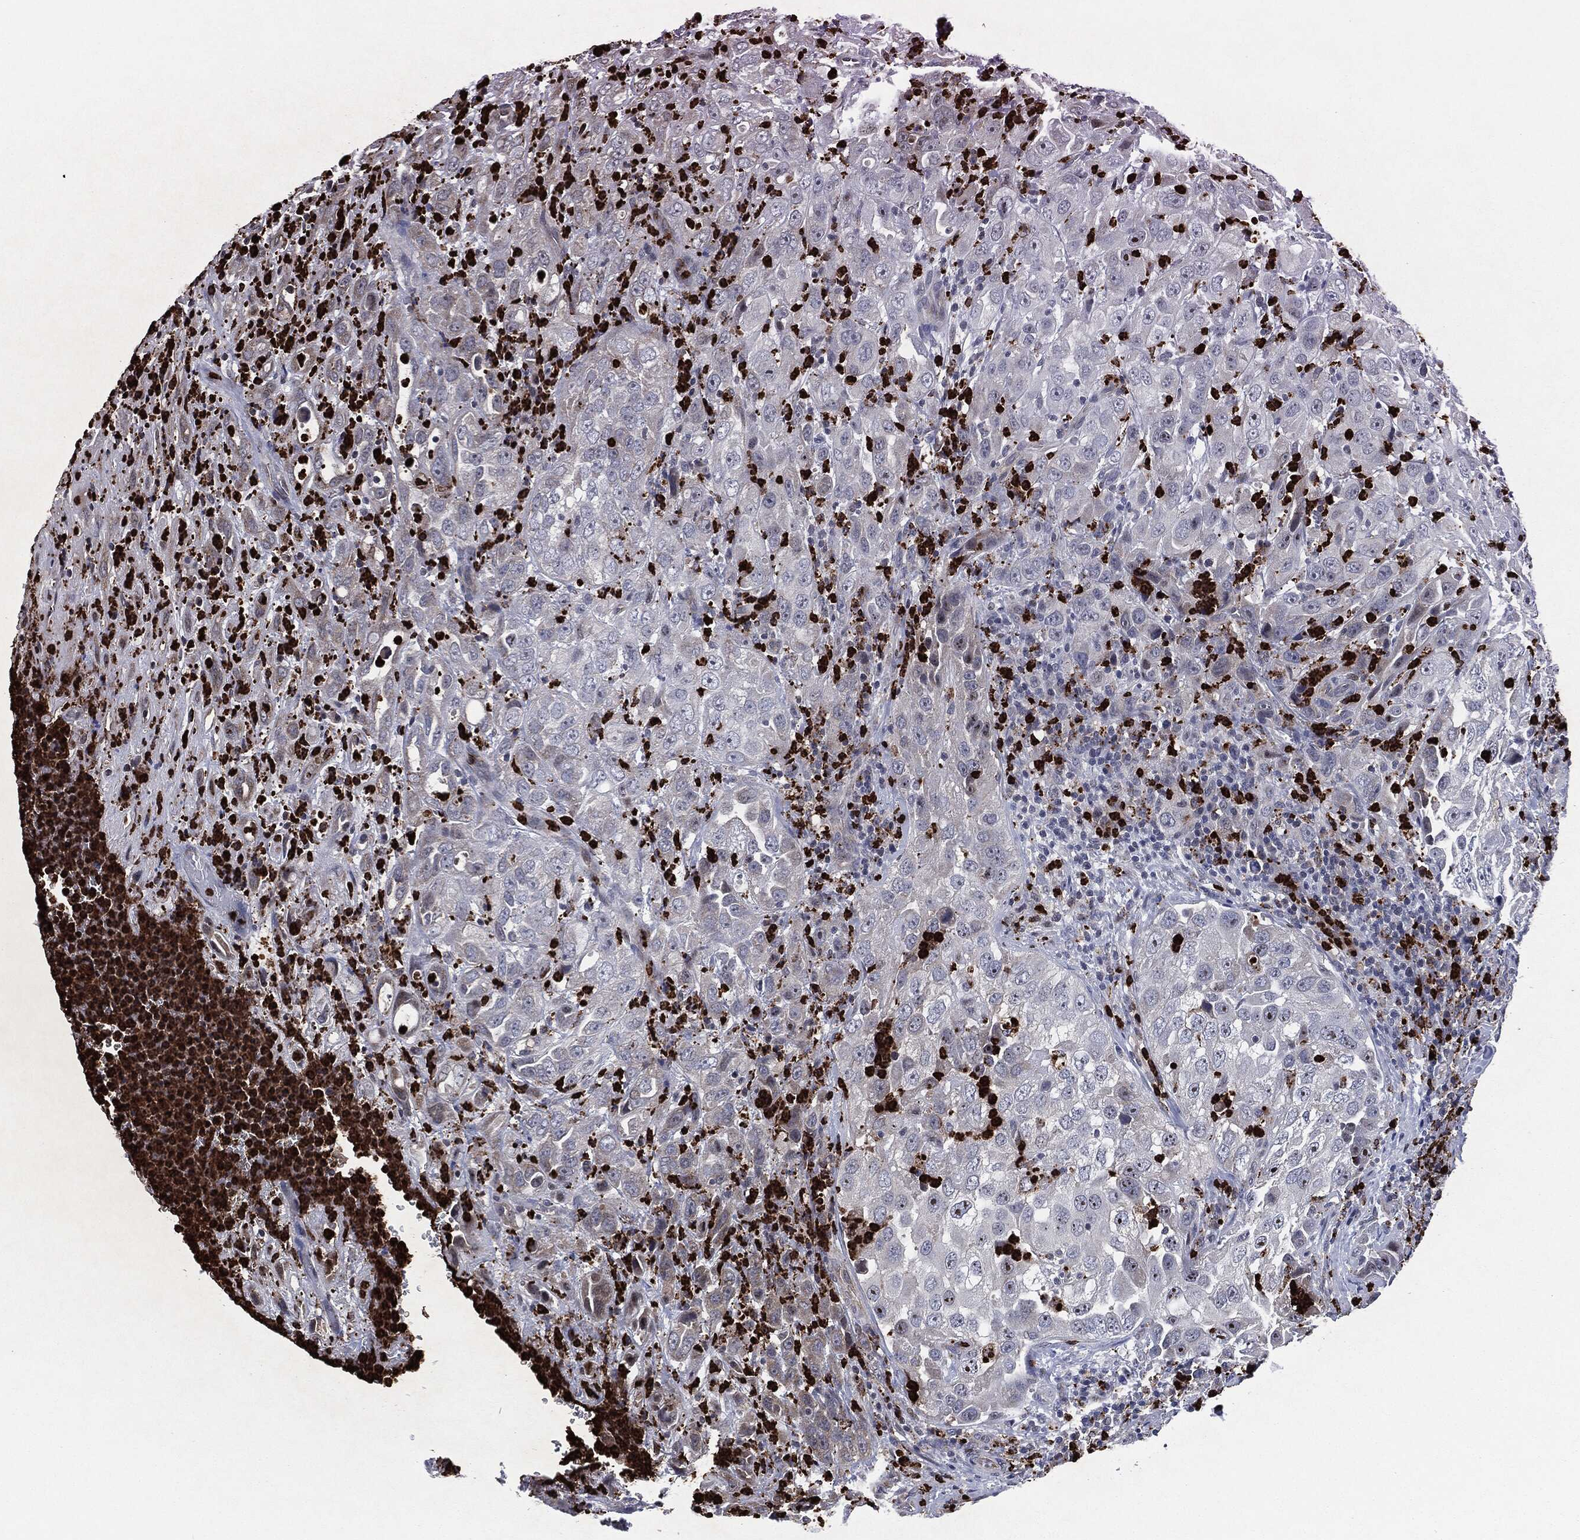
{"staining": {"intensity": "weak", "quantity": "25%-75%", "location": "cytoplasmic/membranous,nuclear"}, "tissue": "urothelial cancer", "cell_type": "Tumor cells", "image_type": "cancer", "snomed": [{"axis": "morphology", "description": "Urothelial carcinoma, High grade"}, {"axis": "topography", "description": "Urinary bladder"}], "caption": "Human urothelial carcinoma (high-grade) stained for a protein (brown) shows weak cytoplasmic/membranous and nuclear positive positivity in approximately 25%-75% of tumor cells.", "gene": "MPO", "patient": {"sex": "female", "age": 41}}